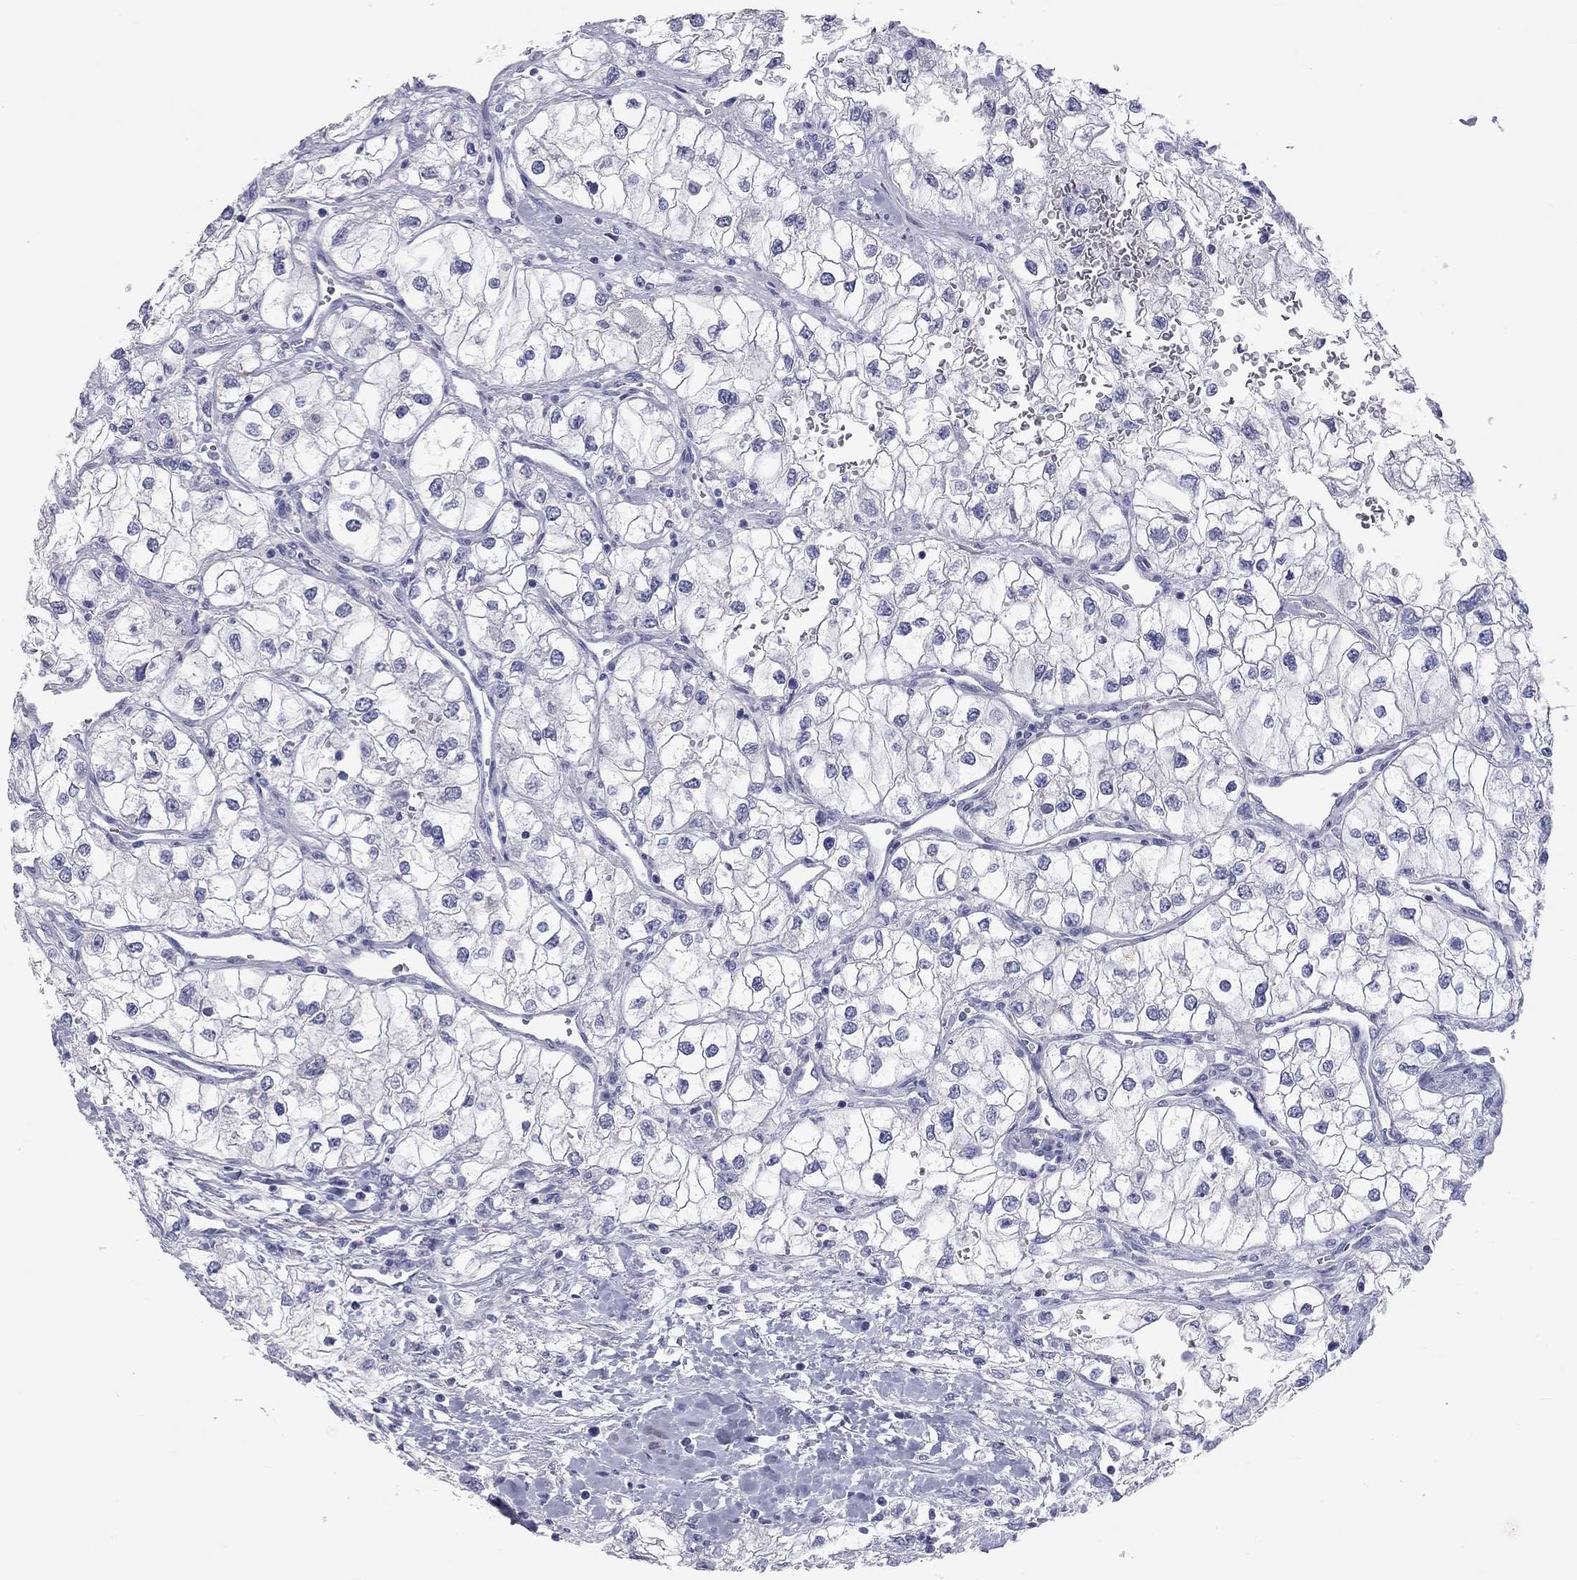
{"staining": {"intensity": "negative", "quantity": "none", "location": "none"}, "tissue": "renal cancer", "cell_type": "Tumor cells", "image_type": "cancer", "snomed": [{"axis": "morphology", "description": "Adenocarcinoma, NOS"}, {"axis": "topography", "description": "Kidney"}], "caption": "Protein analysis of adenocarcinoma (renal) reveals no significant staining in tumor cells. Brightfield microscopy of immunohistochemistry stained with DAB (3,3'-diaminobenzidine) (brown) and hematoxylin (blue), captured at high magnification.", "gene": "PCDHGC5", "patient": {"sex": "male", "age": 59}}